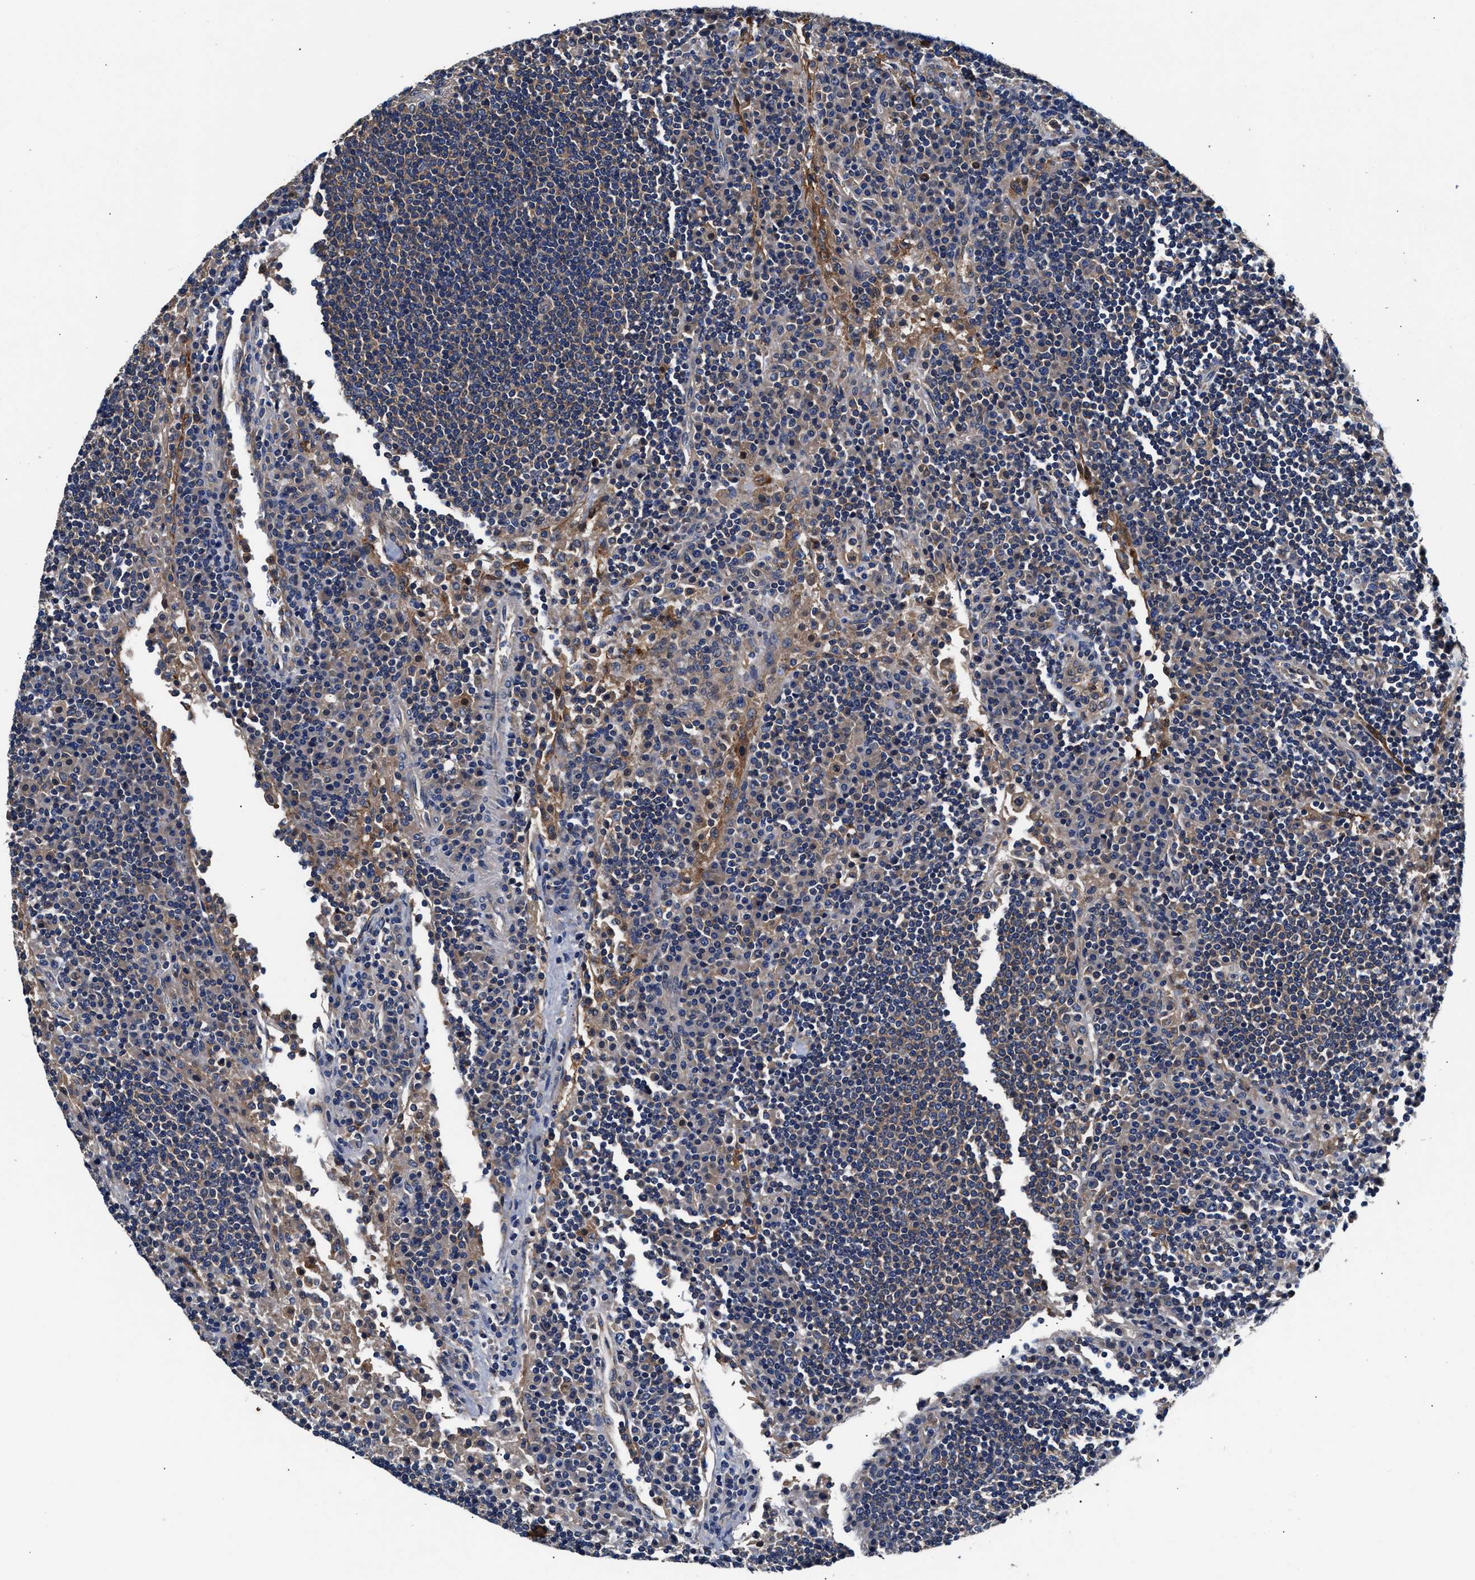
{"staining": {"intensity": "negative", "quantity": "none", "location": "none"}, "tissue": "lymph node", "cell_type": "Germinal center cells", "image_type": "normal", "snomed": [{"axis": "morphology", "description": "Normal tissue, NOS"}, {"axis": "topography", "description": "Lymph node"}], "caption": "DAB immunohistochemical staining of benign lymph node exhibits no significant positivity in germinal center cells.", "gene": "SH3GL1", "patient": {"sex": "female", "age": 53}}